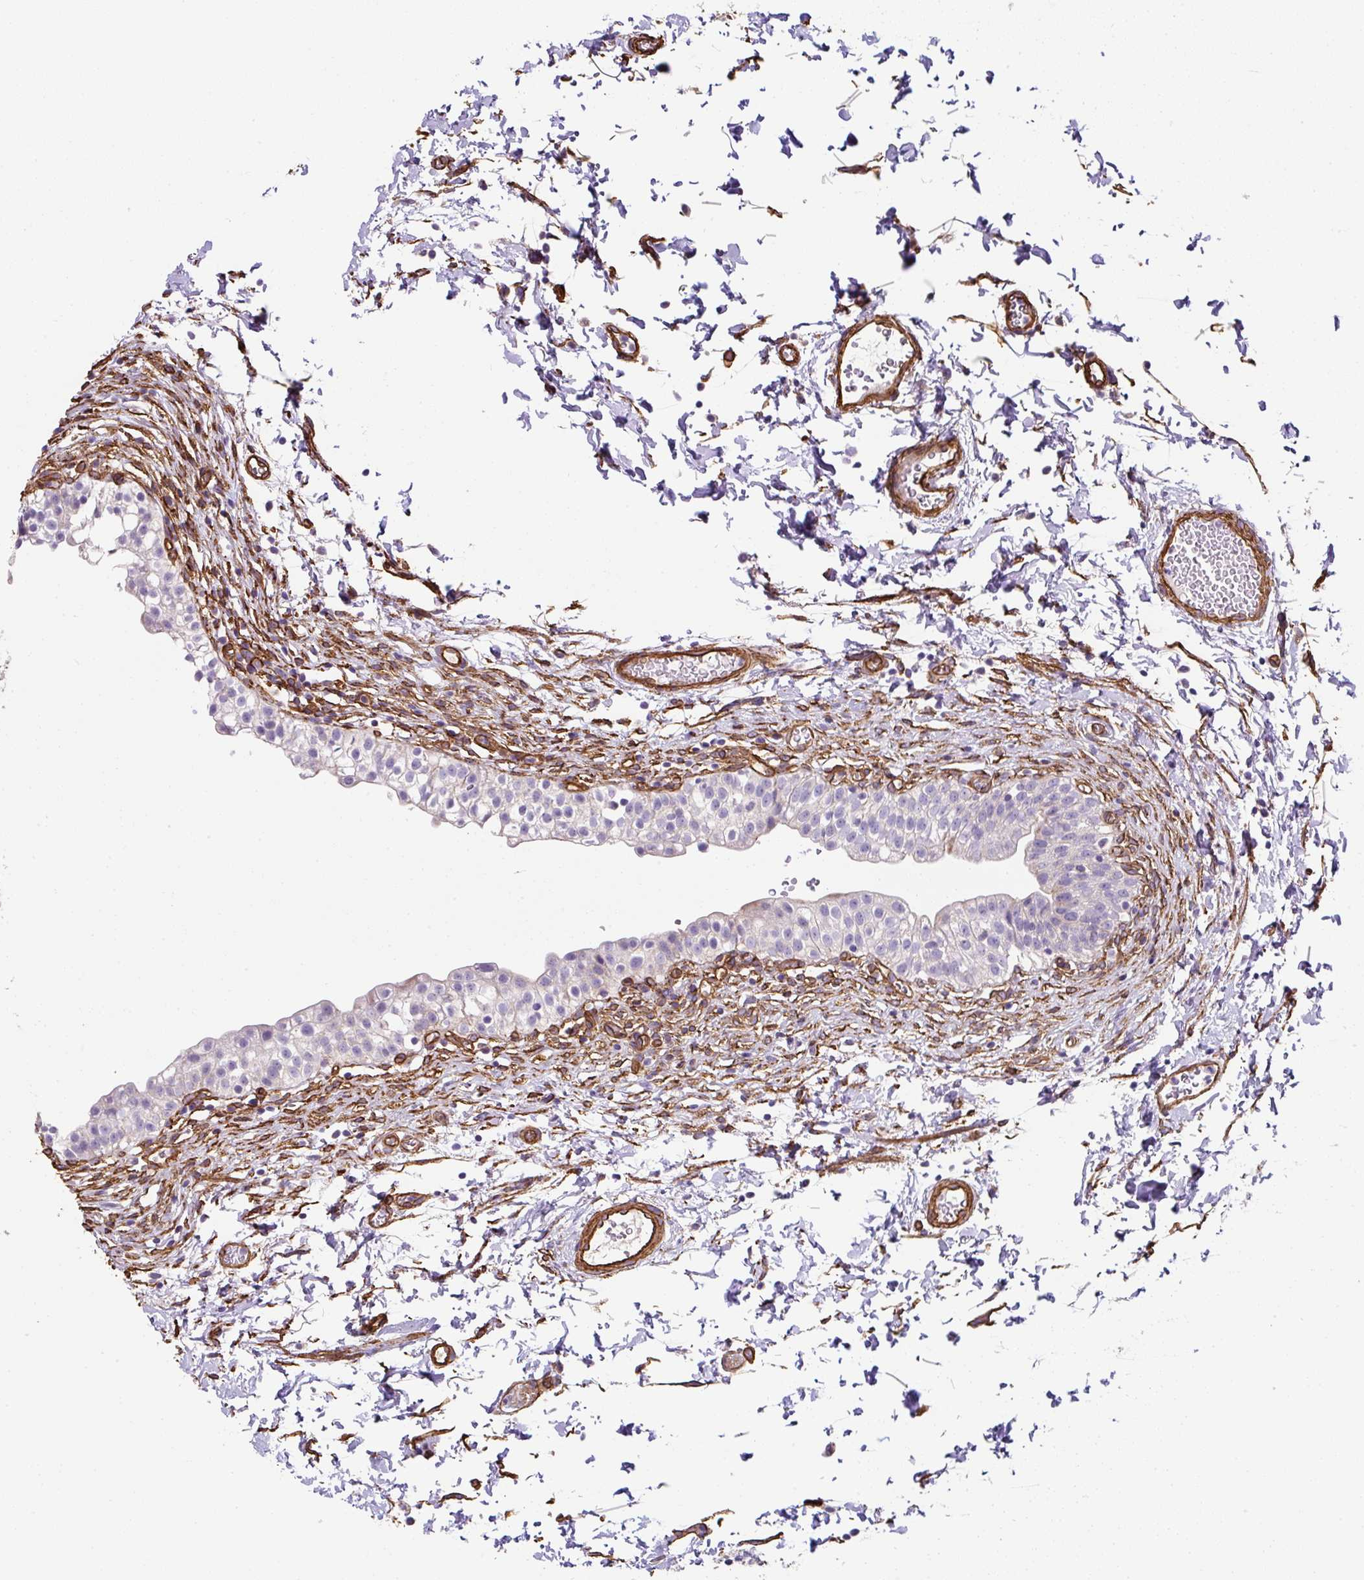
{"staining": {"intensity": "negative", "quantity": "none", "location": "none"}, "tissue": "urinary bladder", "cell_type": "Urothelial cells", "image_type": "normal", "snomed": [{"axis": "morphology", "description": "Normal tissue, NOS"}, {"axis": "topography", "description": "Urinary bladder"}, {"axis": "topography", "description": "Peripheral nerve tissue"}], "caption": "Immunohistochemistry (IHC) photomicrograph of normal urinary bladder stained for a protein (brown), which reveals no positivity in urothelial cells.", "gene": "ANKUB1", "patient": {"sex": "male", "age": 55}}